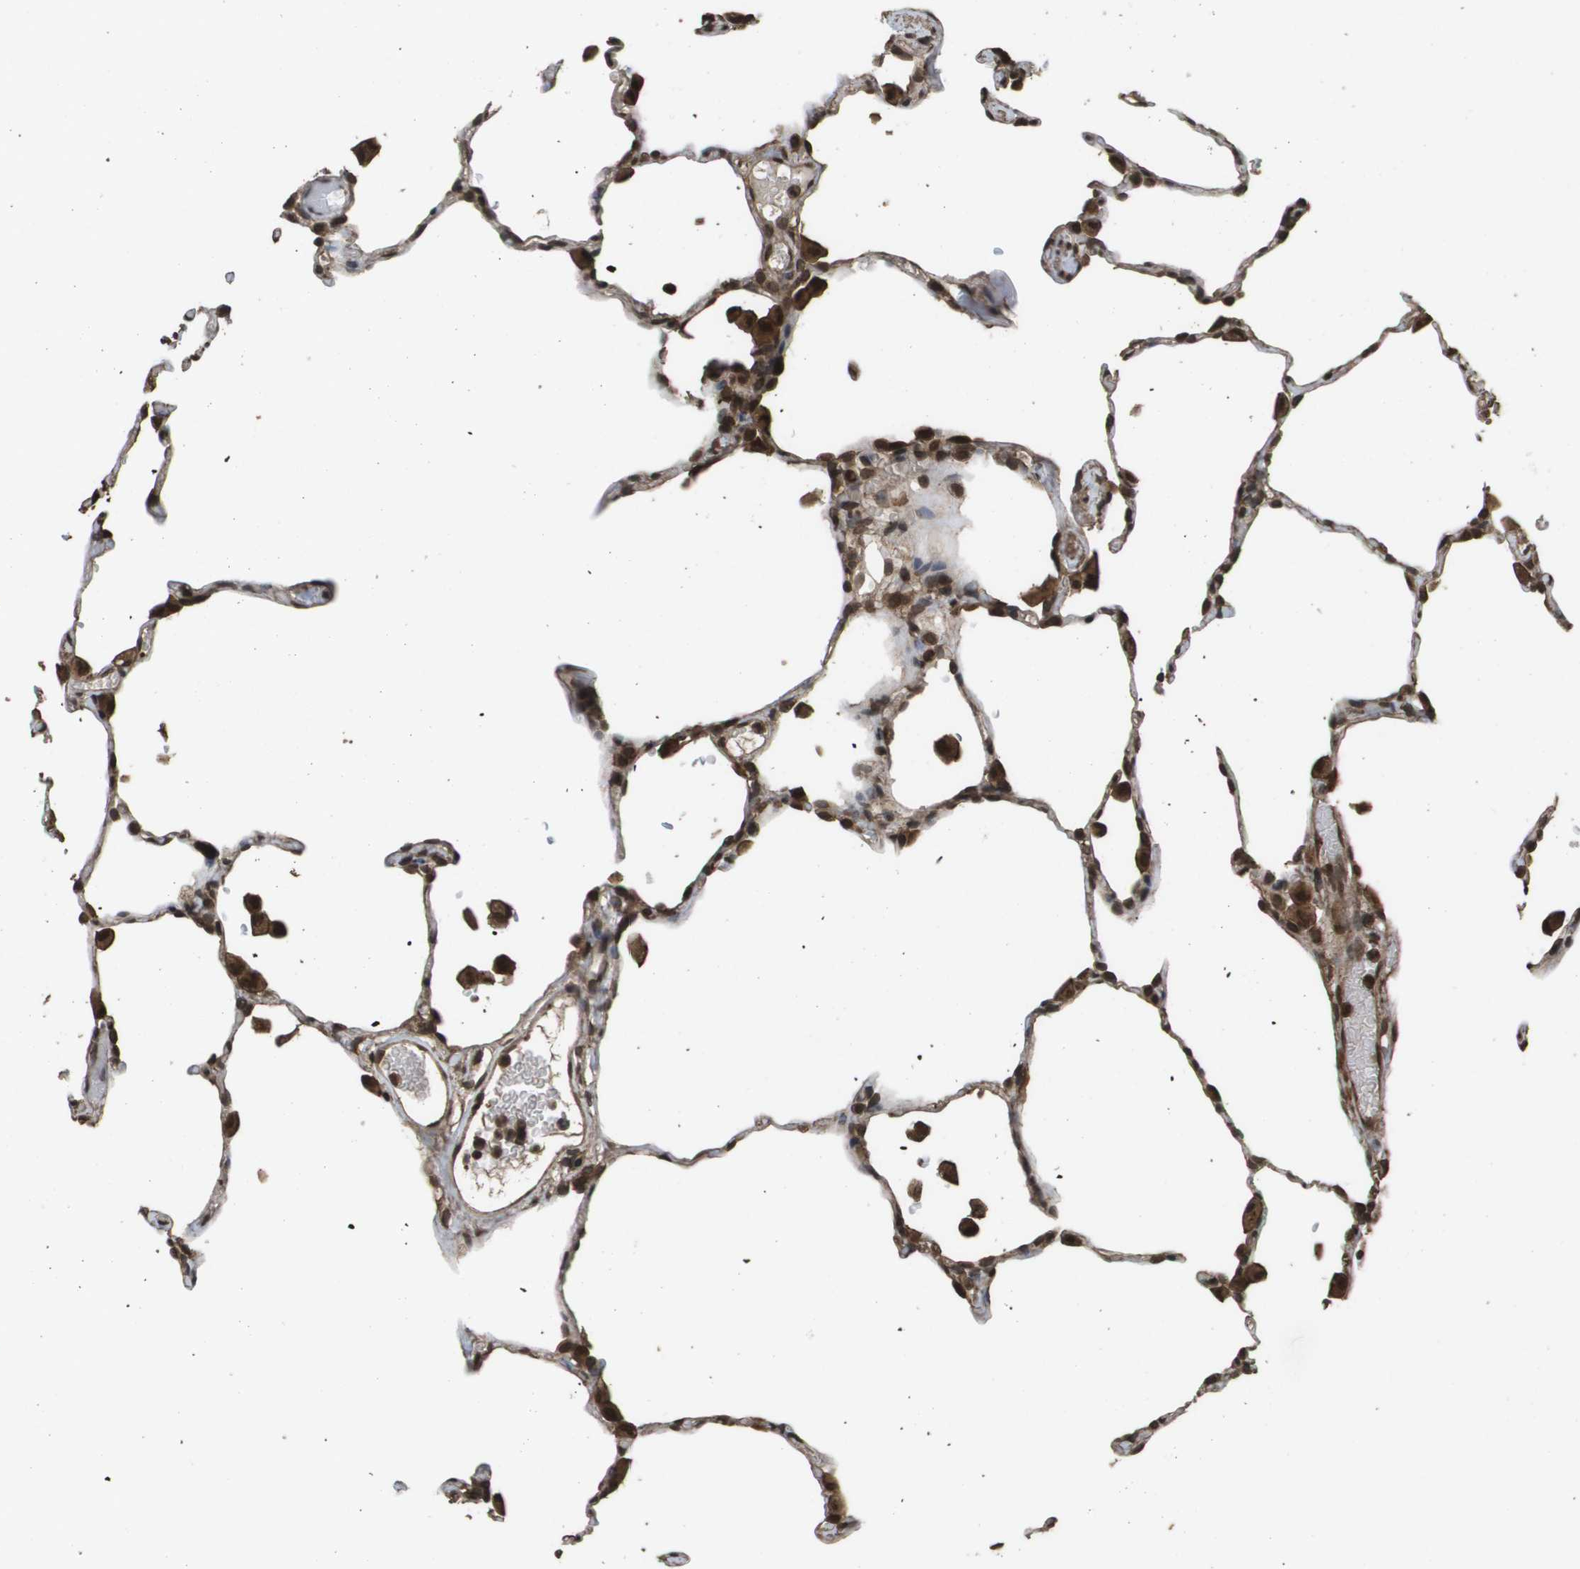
{"staining": {"intensity": "strong", "quantity": ">75%", "location": "cytoplasmic/membranous,nuclear"}, "tissue": "lung", "cell_type": "Alveolar cells", "image_type": "normal", "snomed": [{"axis": "morphology", "description": "Normal tissue, NOS"}, {"axis": "topography", "description": "Lung"}], "caption": "IHC image of unremarkable lung: human lung stained using IHC shows high levels of strong protein expression localized specifically in the cytoplasmic/membranous,nuclear of alveolar cells, appearing as a cytoplasmic/membranous,nuclear brown color.", "gene": "AXIN2", "patient": {"sex": "female", "age": 49}}